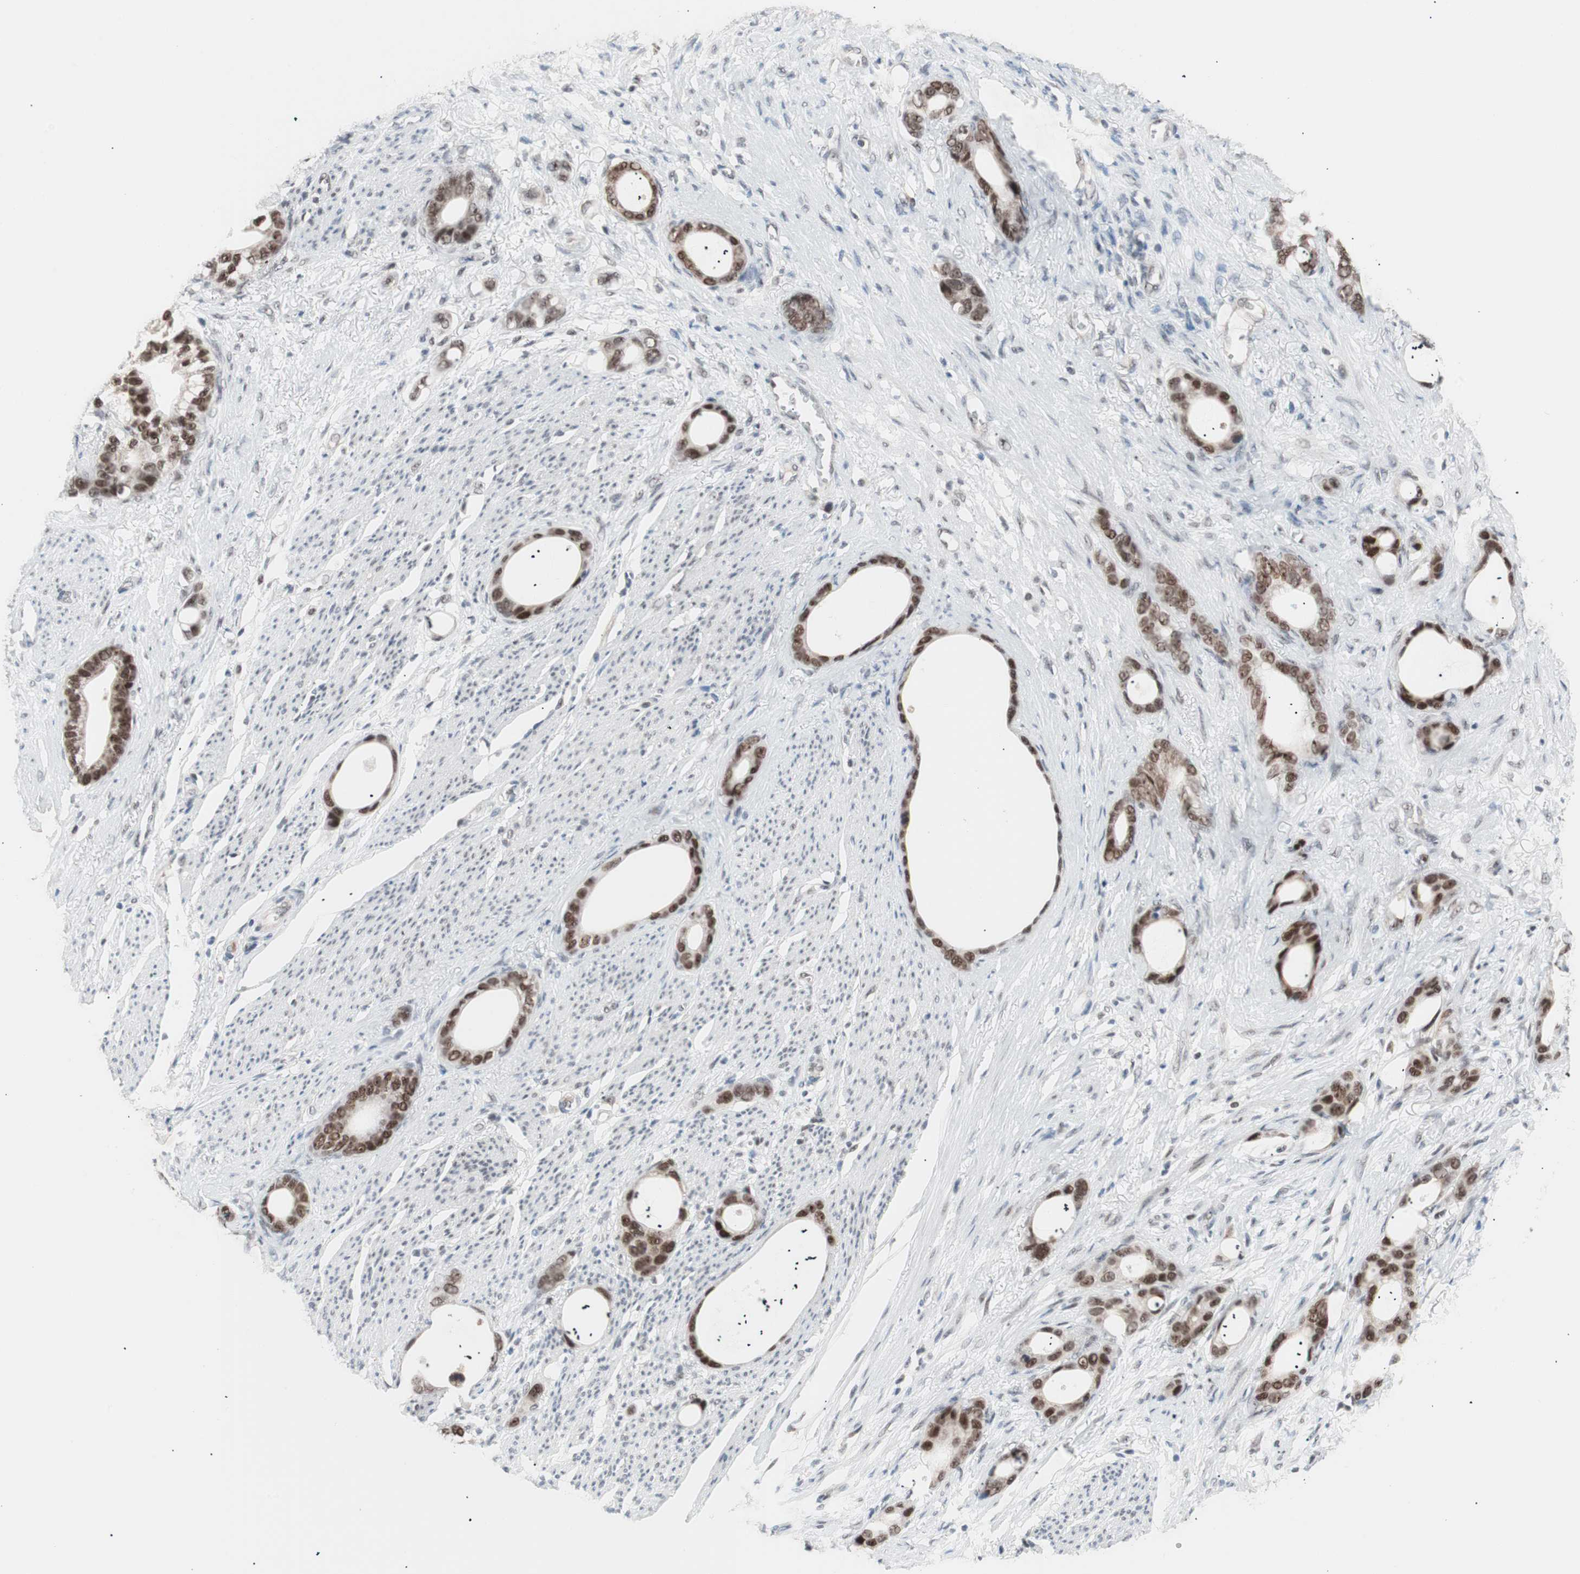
{"staining": {"intensity": "strong", "quantity": ">75%", "location": "nuclear"}, "tissue": "stomach cancer", "cell_type": "Tumor cells", "image_type": "cancer", "snomed": [{"axis": "morphology", "description": "Adenocarcinoma, NOS"}, {"axis": "topography", "description": "Stomach"}], "caption": "A high-resolution histopathology image shows immunohistochemistry staining of adenocarcinoma (stomach), which reveals strong nuclear staining in approximately >75% of tumor cells.", "gene": "LIG3", "patient": {"sex": "female", "age": 75}}